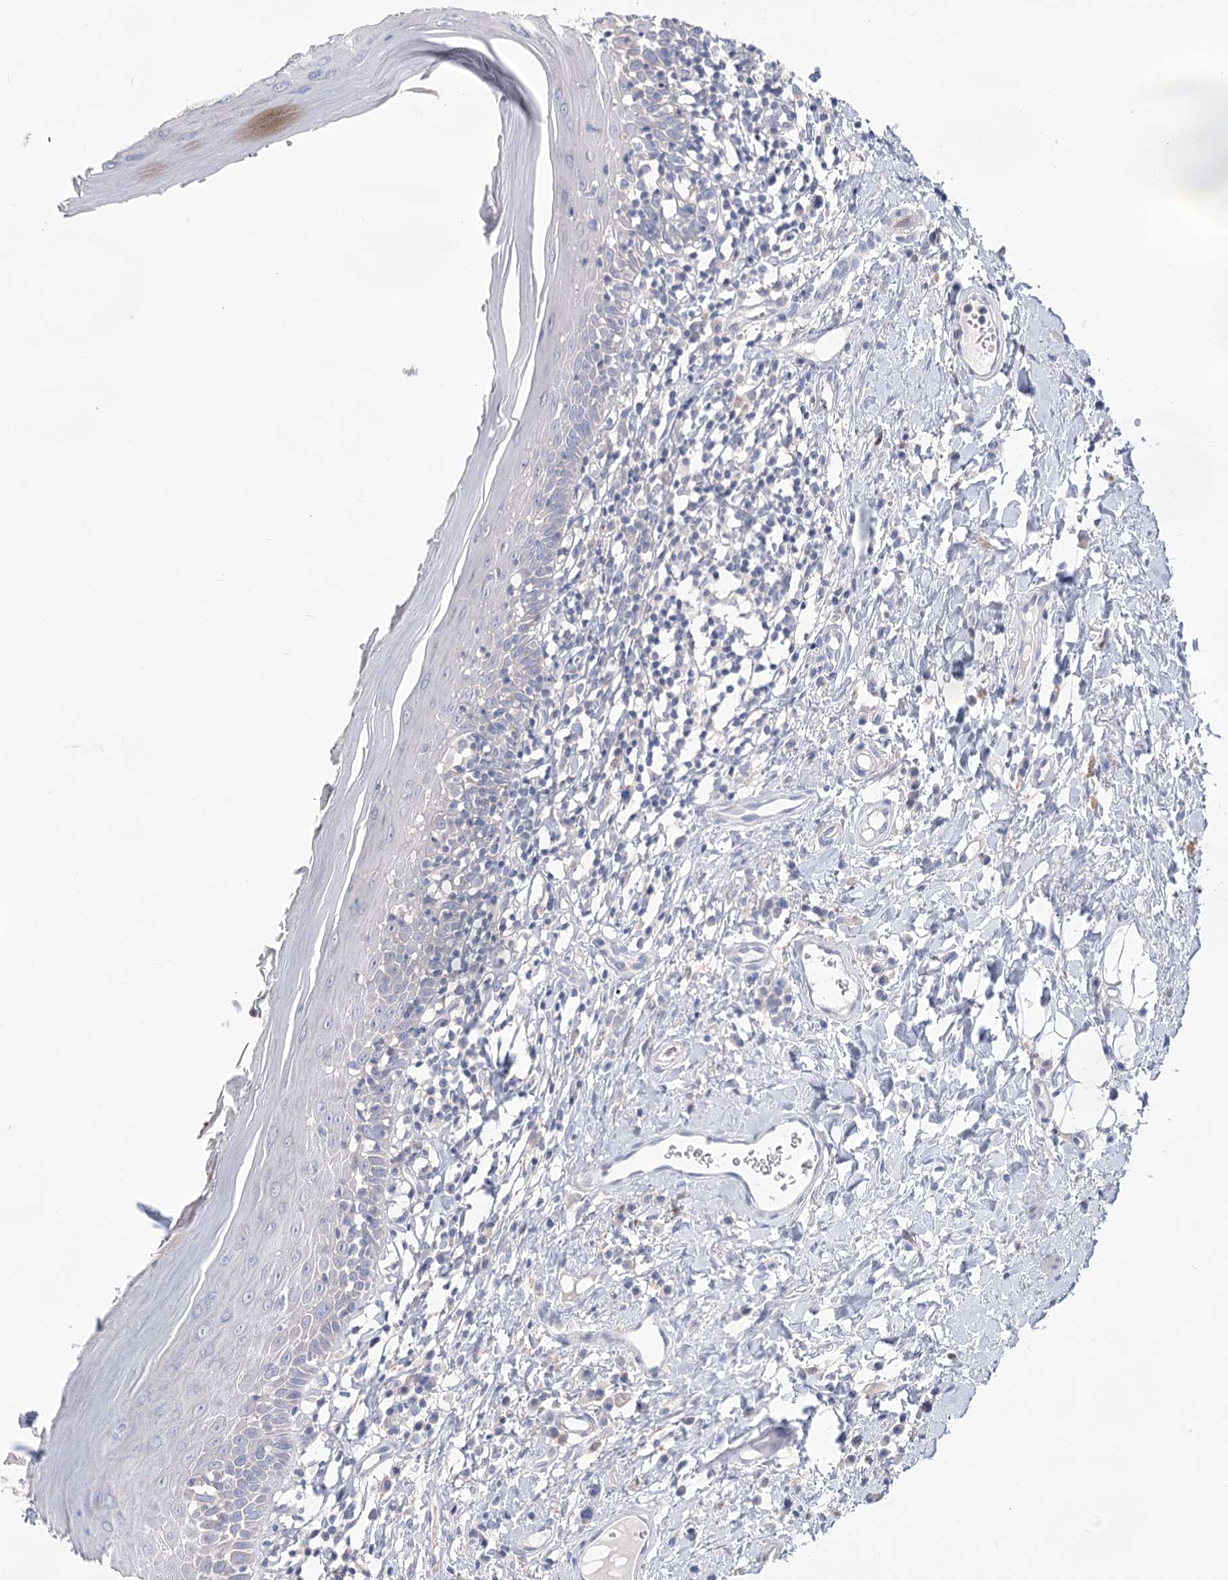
{"staining": {"intensity": "negative", "quantity": "none", "location": "none"}, "tissue": "oral mucosa", "cell_type": "Squamous epithelial cells", "image_type": "normal", "snomed": [{"axis": "morphology", "description": "Normal tissue, NOS"}, {"axis": "topography", "description": "Oral tissue"}], "caption": "Immunohistochemistry (IHC) photomicrograph of normal oral mucosa: human oral mucosa stained with DAB shows no significant protein staining in squamous epithelial cells. (DAB immunohistochemistry (IHC) with hematoxylin counter stain).", "gene": "NRAP", "patient": {"sex": "male", "age": 82}}